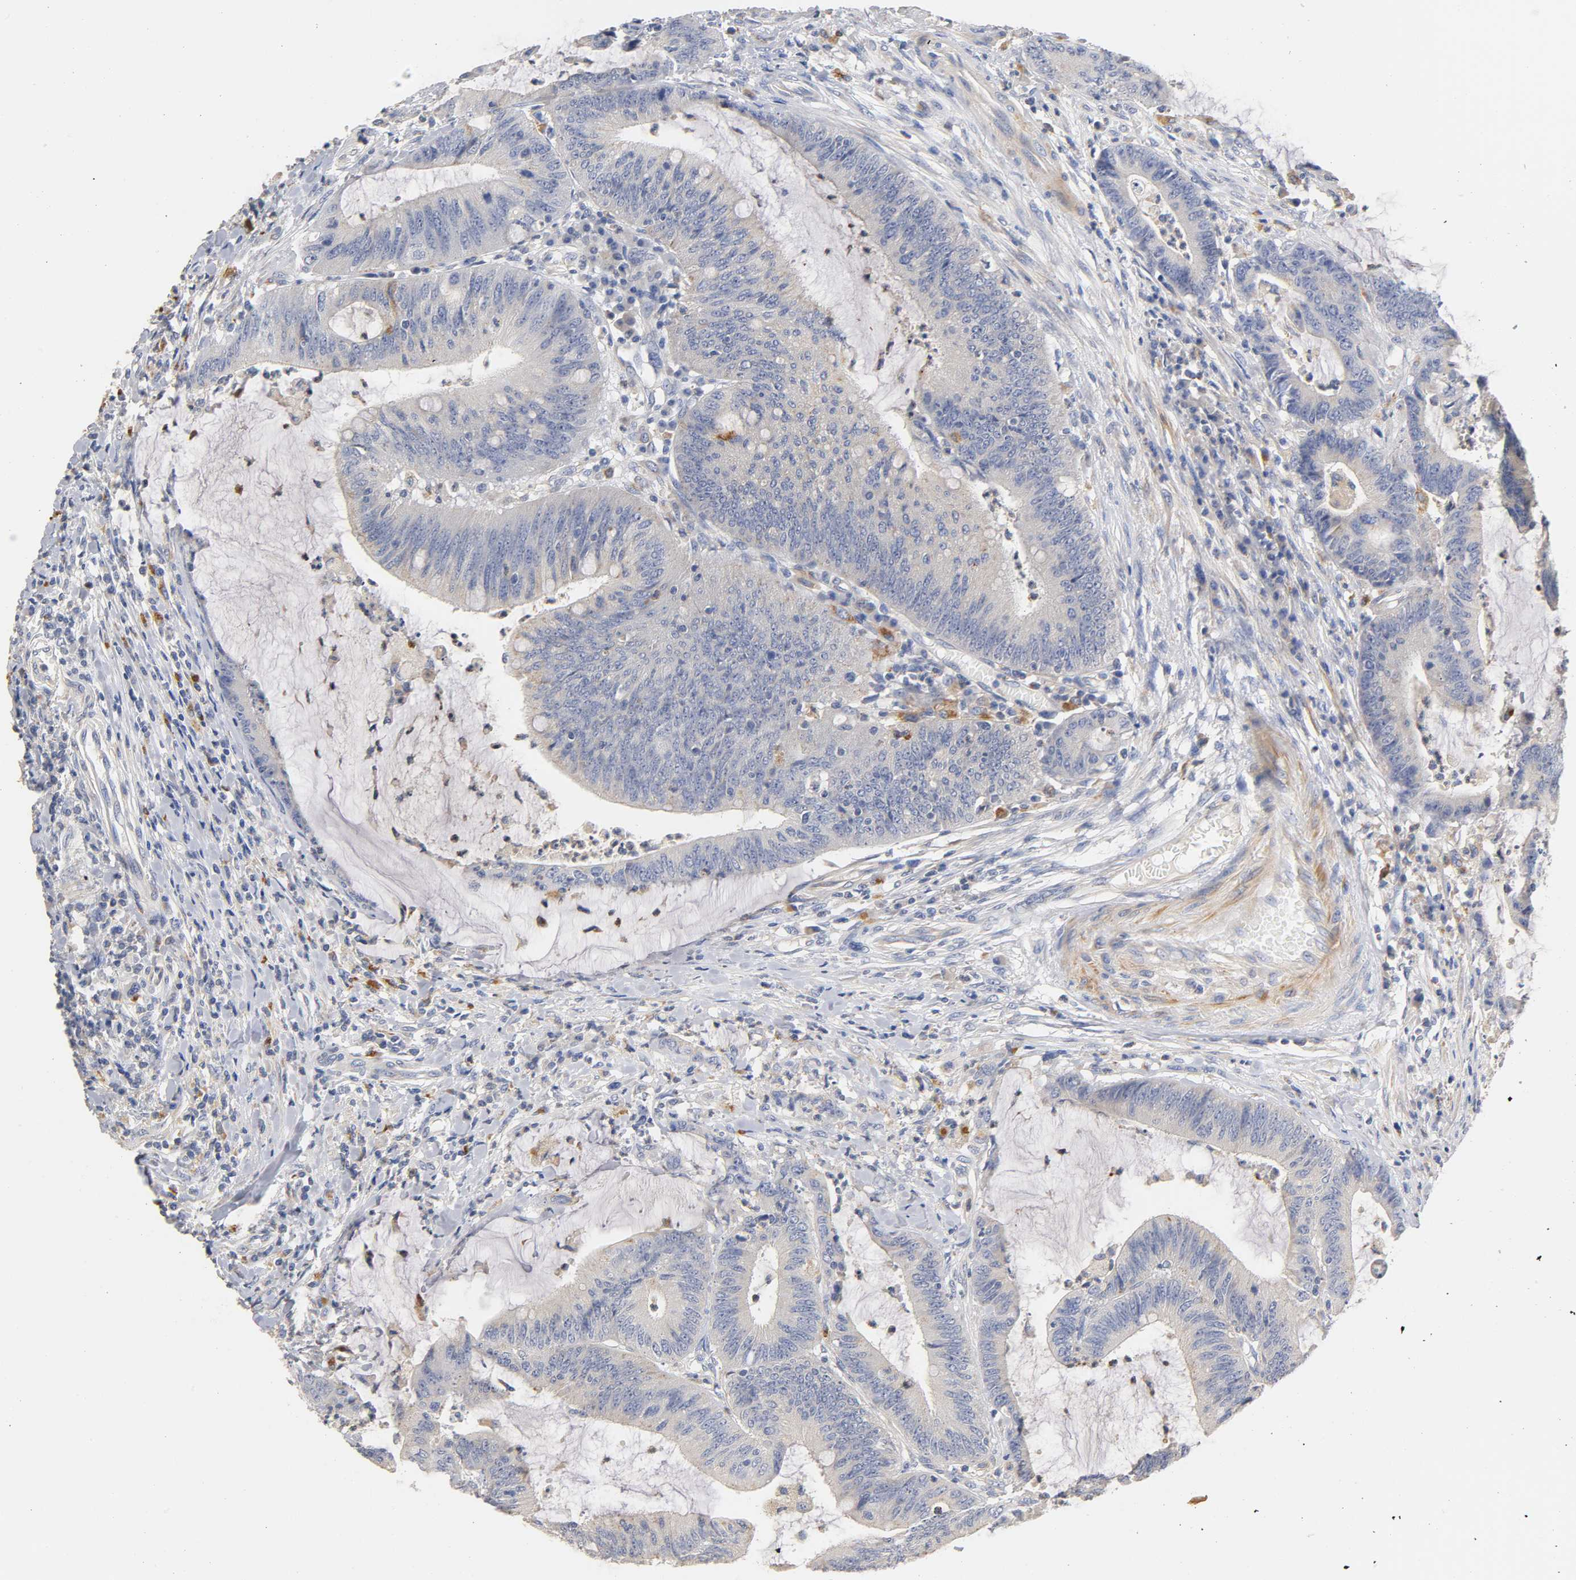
{"staining": {"intensity": "negative", "quantity": "none", "location": "none"}, "tissue": "colorectal cancer", "cell_type": "Tumor cells", "image_type": "cancer", "snomed": [{"axis": "morphology", "description": "Adenocarcinoma, NOS"}, {"axis": "topography", "description": "Rectum"}], "caption": "Tumor cells are negative for brown protein staining in colorectal cancer. (Brightfield microscopy of DAB immunohistochemistry (IHC) at high magnification).", "gene": "SEMA5A", "patient": {"sex": "female", "age": 66}}